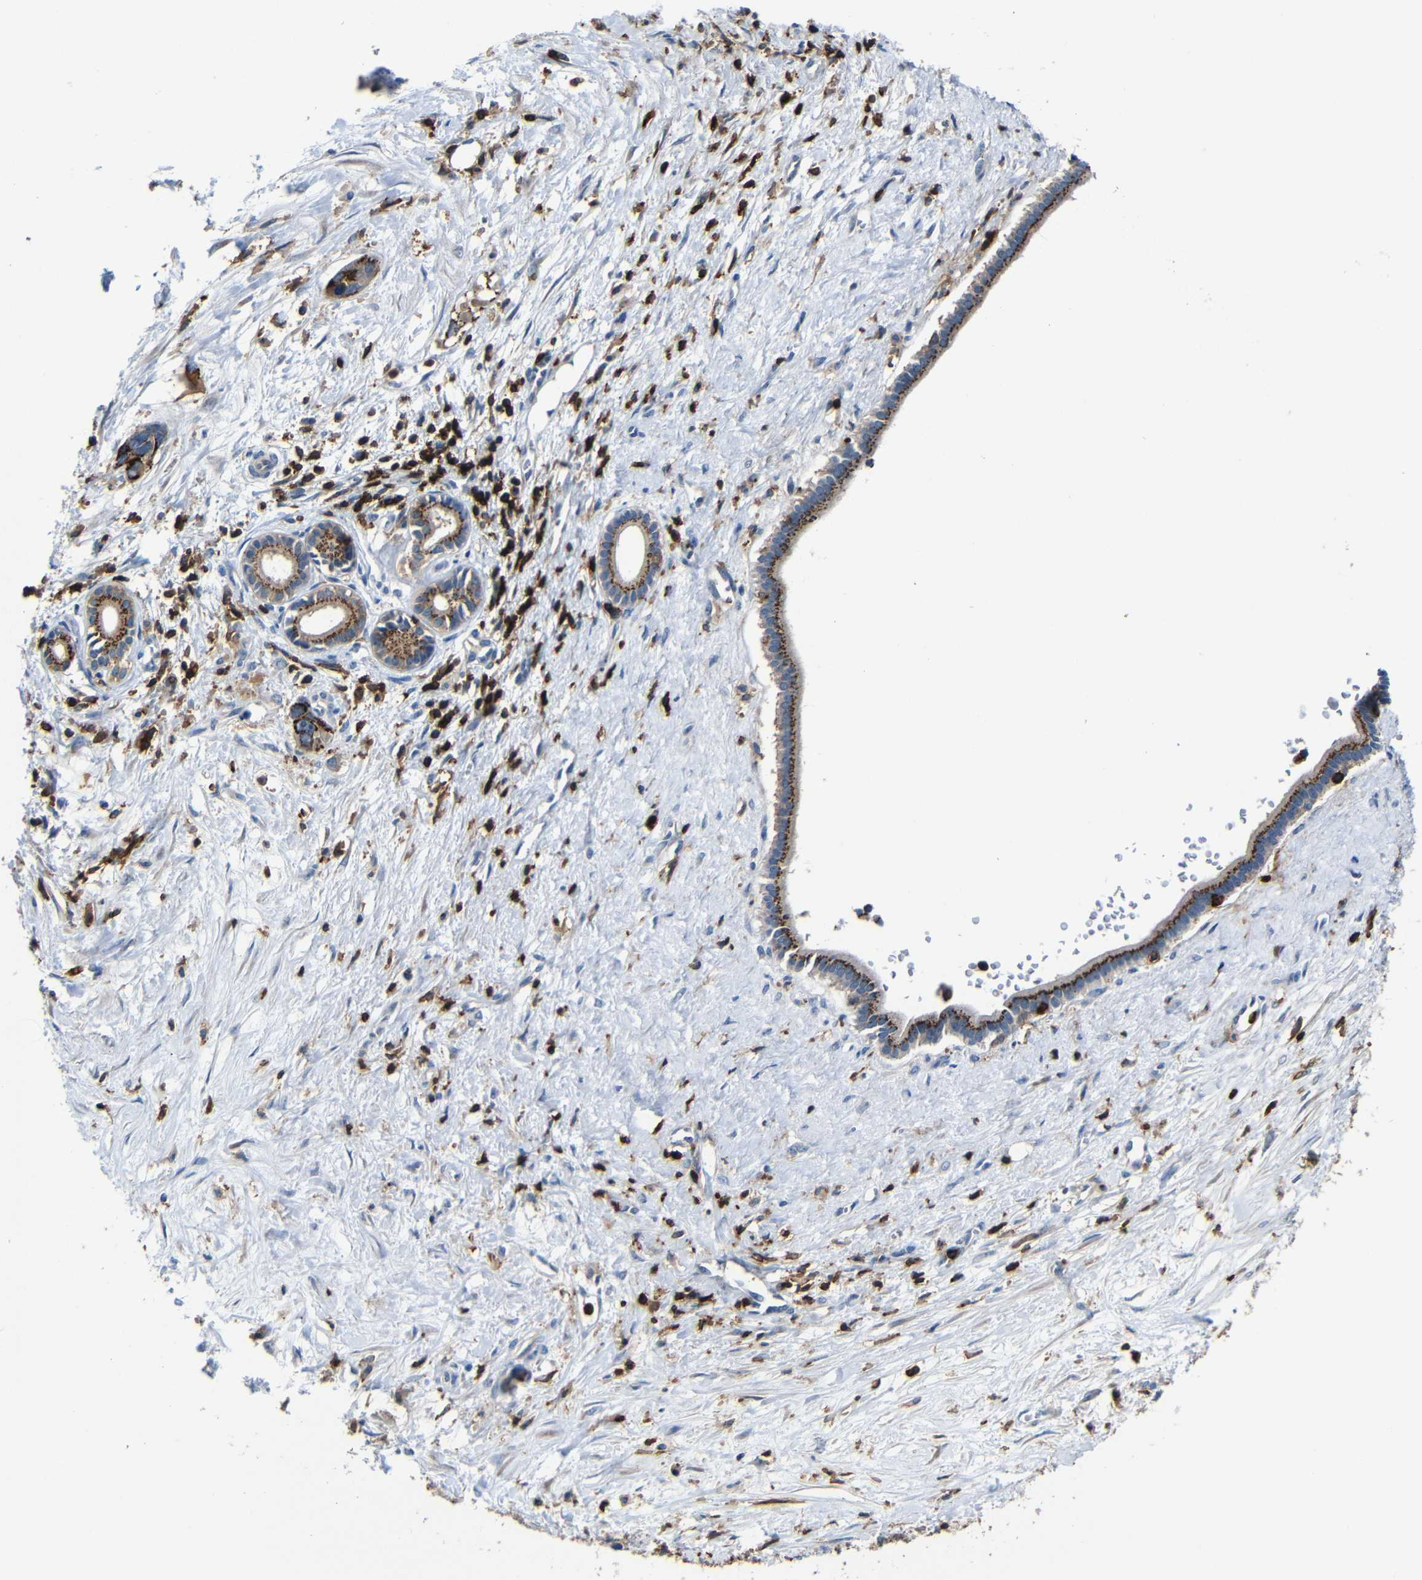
{"staining": {"intensity": "strong", "quantity": ">75%", "location": "cytoplasmic/membranous"}, "tissue": "liver cancer", "cell_type": "Tumor cells", "image_type": "cancer", "snomed": [{"axis": "morphology", "description": "Cholangiocarcinoma"}, {"axis": "topography", "description": "Liver"}], "caption": "This photomicrograph demonstrates immunohistochemistry staining of human liver cancer (cholangiocarcinoma), with high strong cytoplasmic/membranous positivity in approximately >75% of tumor cells.", "gene": "P2RY12", "patient": {"sex": "female", "age": 65}}